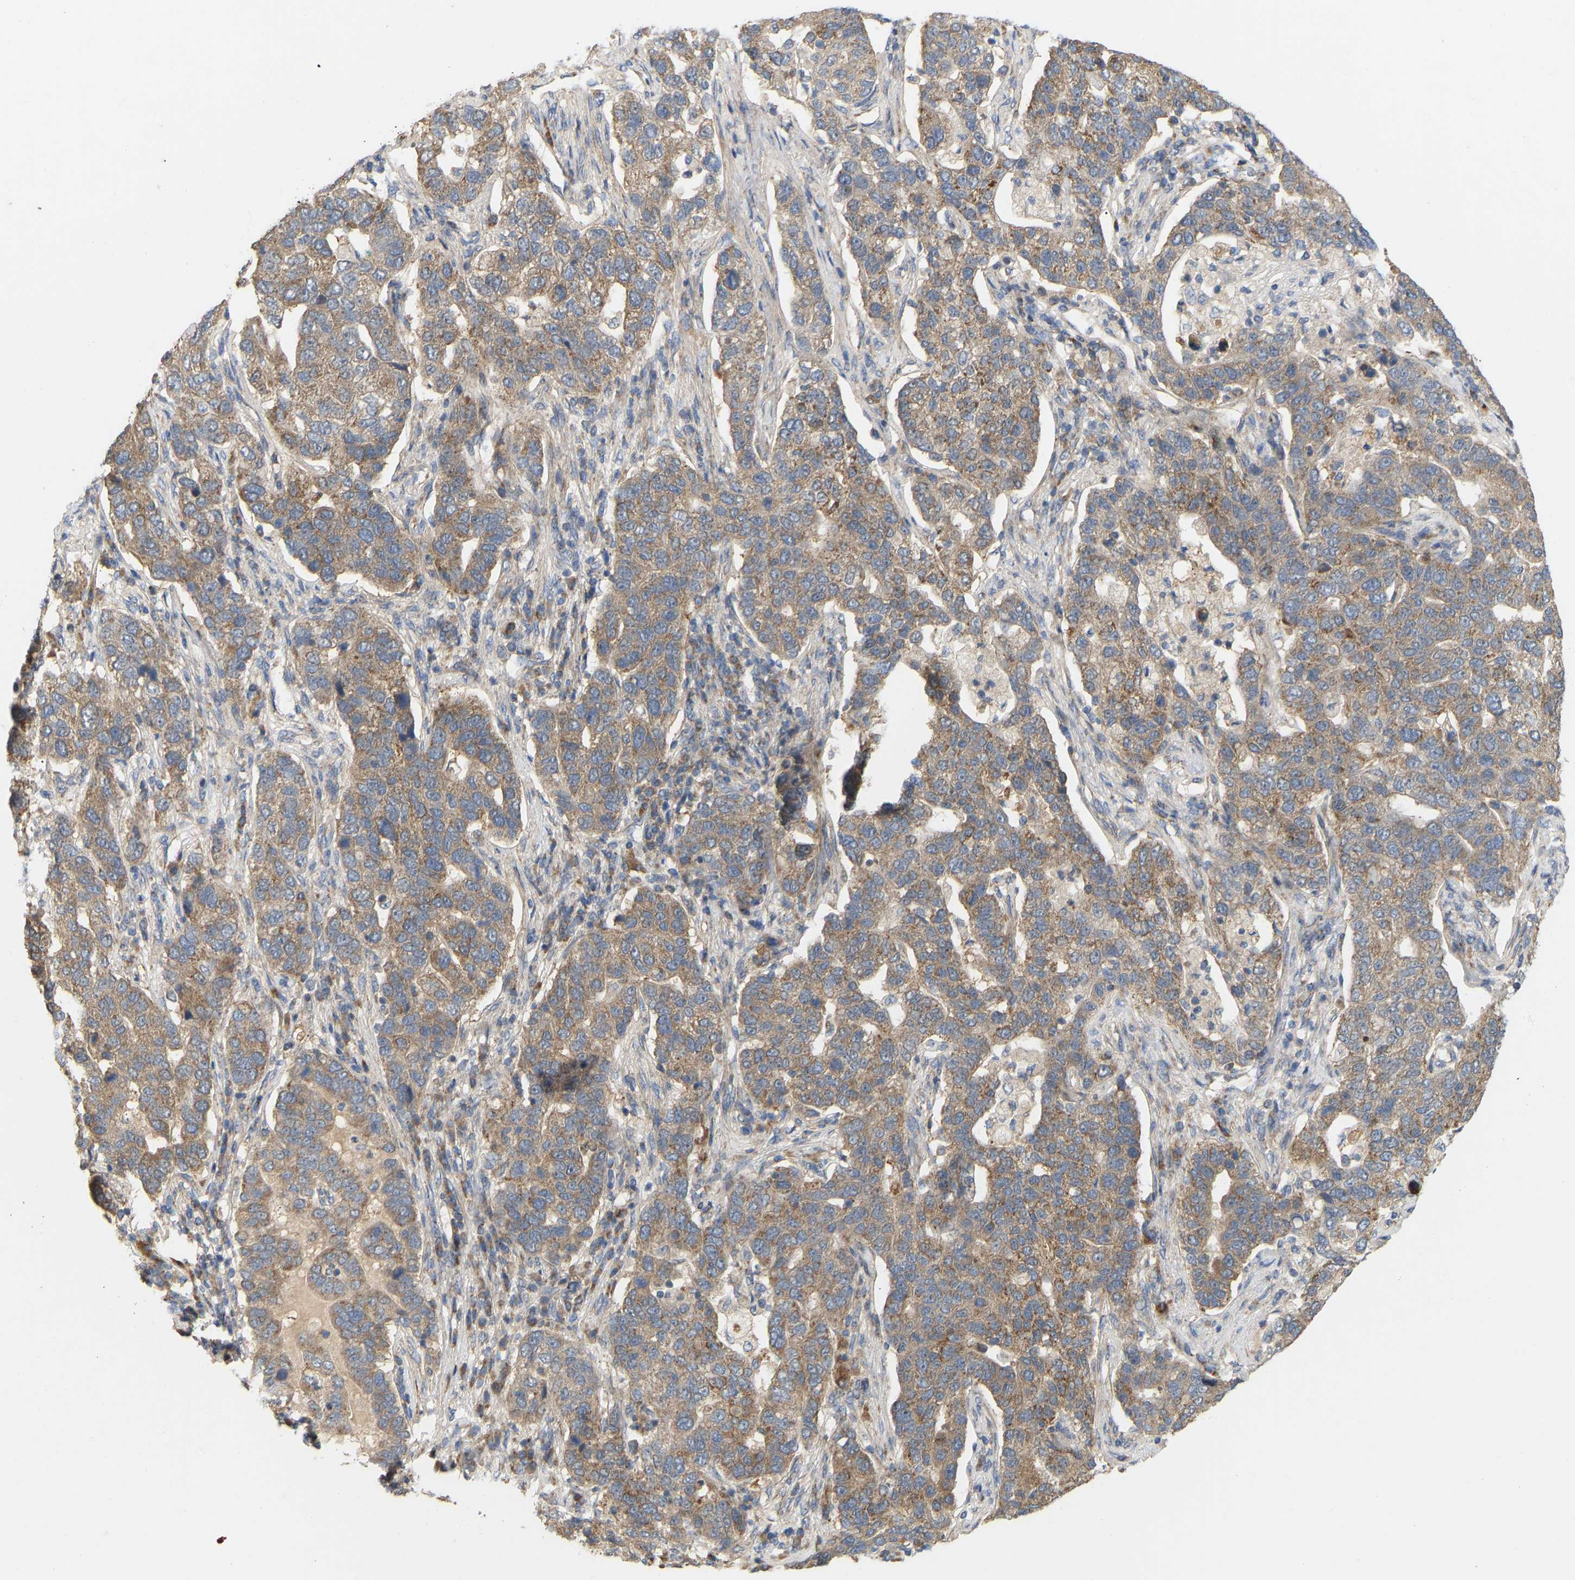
{"staining": {"intensity": "moderate", "quantity": ">75%", "location": "cytoplasmic/membranous"}, "tissue": "pancreatic cancer", "cell_type": "Tumor cells", "image_type": "cancer", "snomed": [{"axis": "morphology", "description": "Adenocarcinoma, NOS"}, {"axis": "topography", "description": "Pancreas"}], "caption": "Human adenocarcinoma (pancreatic) stained with a protein marker exhibits moderate staining in tumor cells.", "gene": "HACD2", "patient": {"sex": "female", "age": 61}}